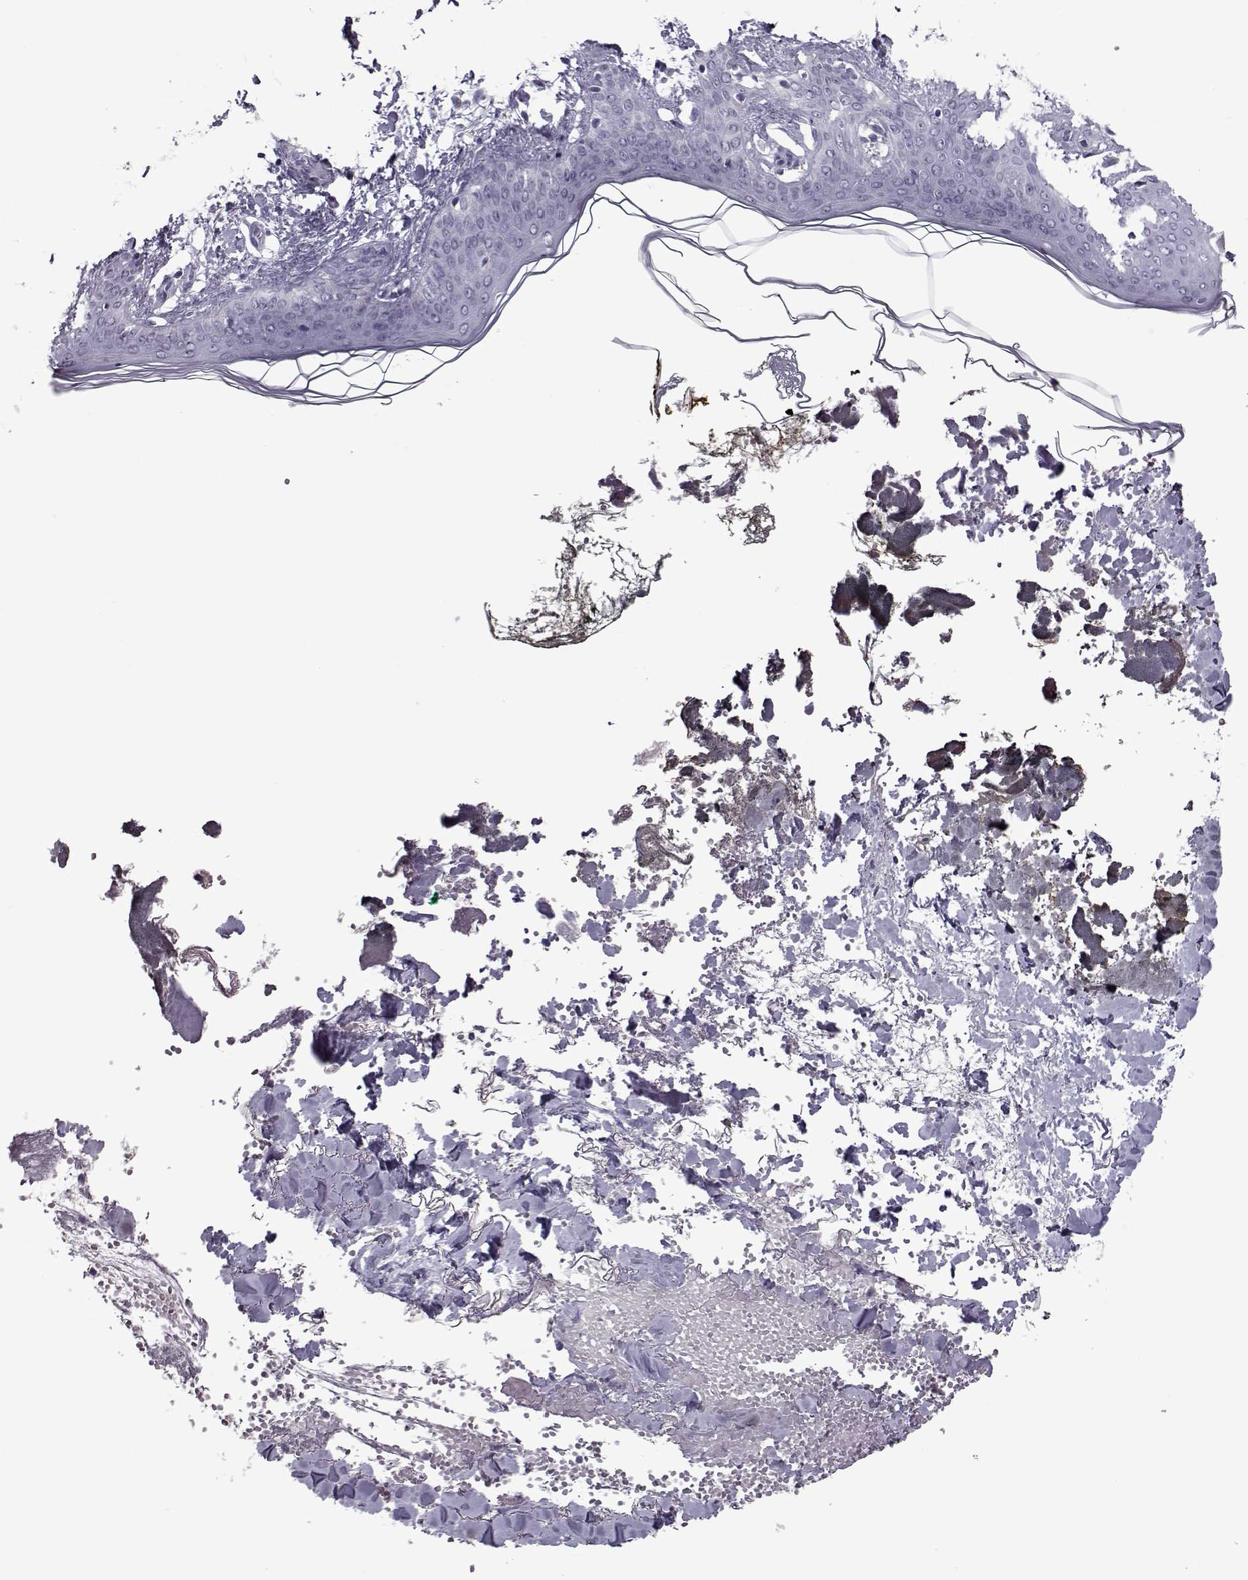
{"staining": {"intensity": "negative", "quantity": "none", "location": "none"}, "tissue": "skin", "cell_type": "Fibroblasts", "image_type": "normal", "snomed": [{"axis": "morphology", "description": "Normal tissue, NOS"}, {"axis": "topography", "description": "Skin"}], "caption": "The histopathology image displays no staining of fibroblasts in normal skin. Nuclei are stained in blue.", "gene": "ASRGL1", "patient": {"sex": "female", "age": 34}}